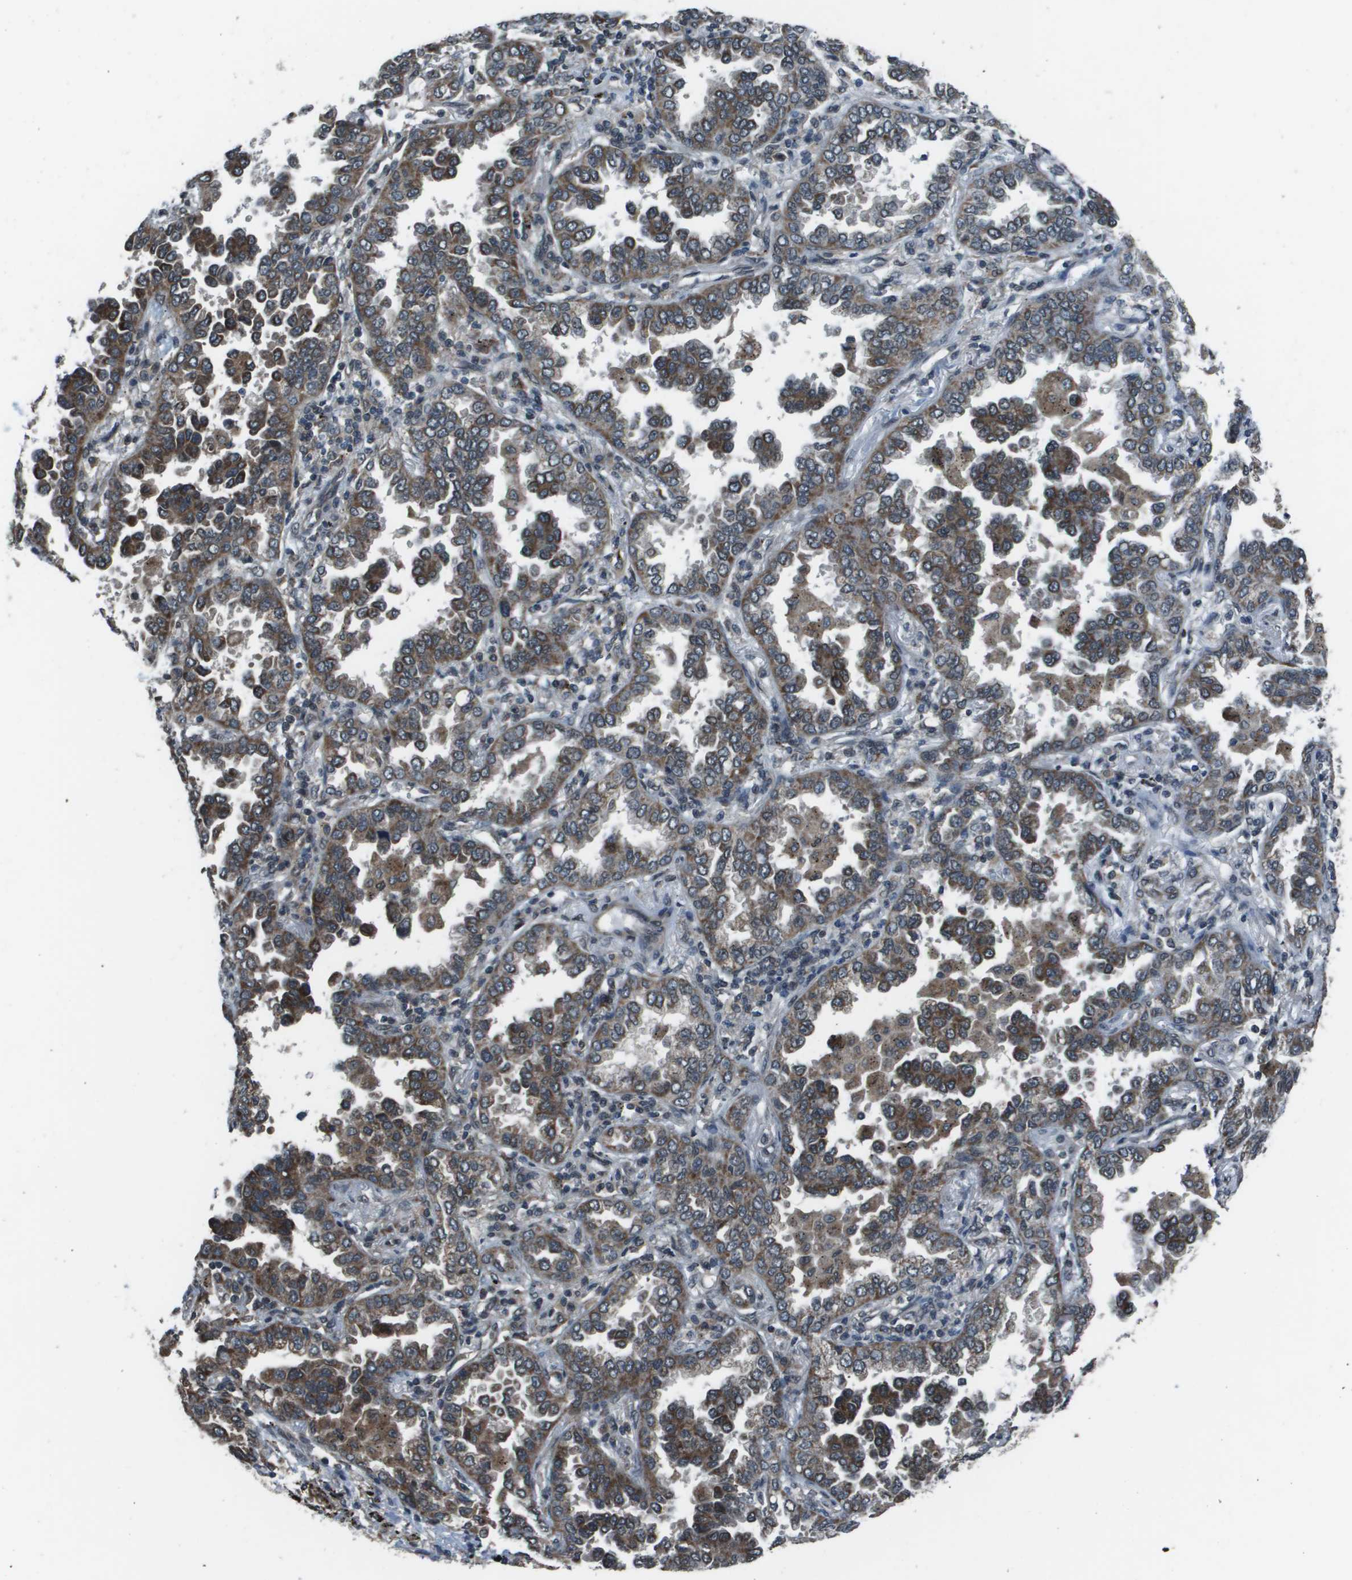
{"staining": {"intensity": "moderate", "quantity": ">75%", "location": "cytoplasmic/membranous"}, "tissue": "lung cancer", "cell_type": "Tumor cells", "image_type": "cancer", "snomed": [{"axis": "morphology", "description": "Normal tissue, NOS"}, {"axis": "morphology", "description": "Adenocarcinoma, NOS"}, {"axis": "topography", "description": "Lung"}], "caption": "Moderate cytoplasmic/membranous expression is present in about >75% of tumor cells in lung cancer (adenocarcinoma). (DAB IHC with brightfield microscopy, high magnification).", "gene": "PPFIA1", "patient": {"sex": "male", "age": 59}}